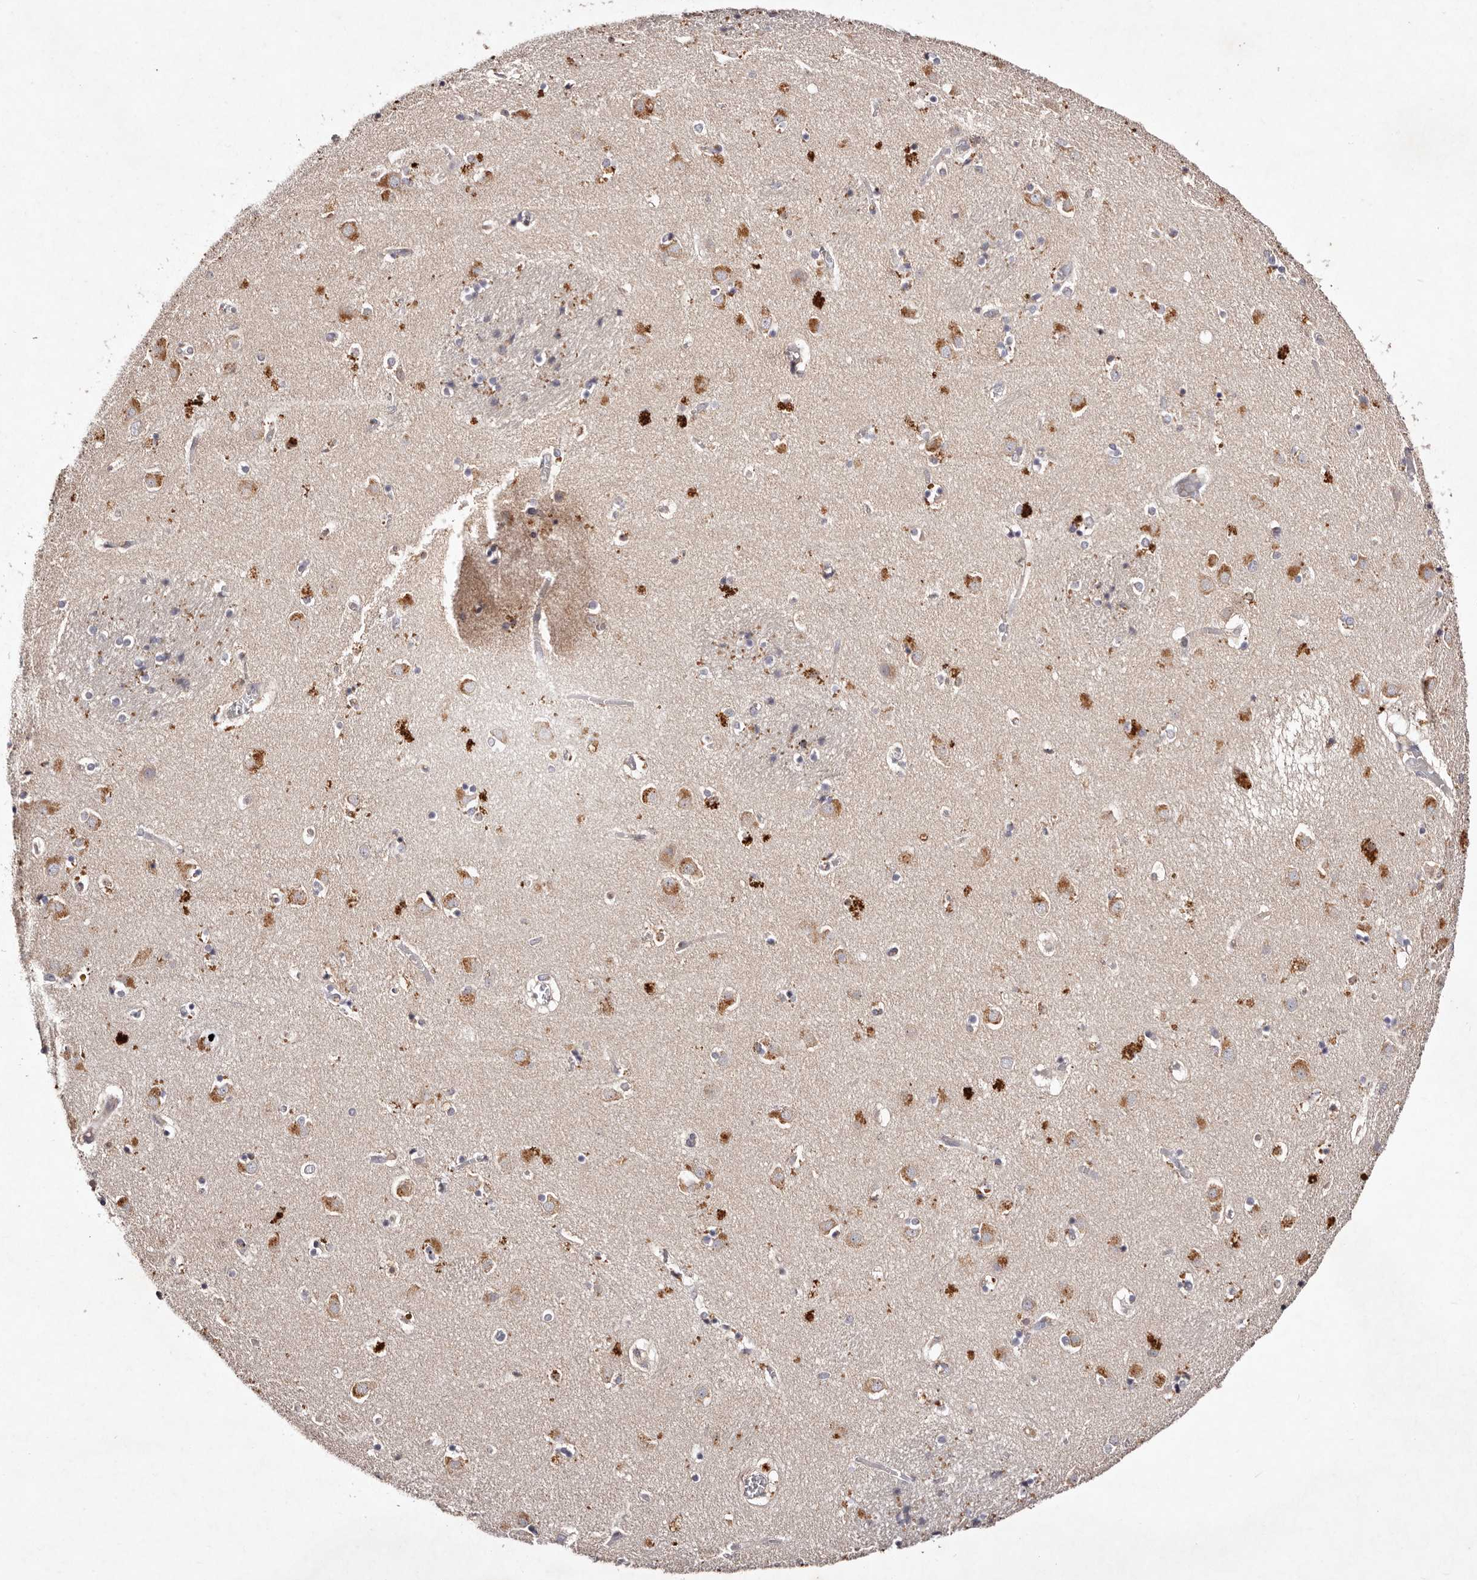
{"staining": {"intensity": "weak", "quantity": "<25%", "location": "cytoplasmic/membranous"}, "tissue": "caudate", "cell_type": "Glial cells", "image_type": "normal", "snomed": [{"axis": "morphology", "description": "Normal tissue, NOS"}, {"axis": "topography", "description": "Lateral ventricle wall"}], "caption": "Glial cells show no significant protein expression in benign caudate. Brightfield microscopy of immunohistochemistry stained with DAB (brown) and hematoxylin (blue), captured at high magnification.", "gene": "TSC2", "patient": {"sex": "male", "age": 70}}